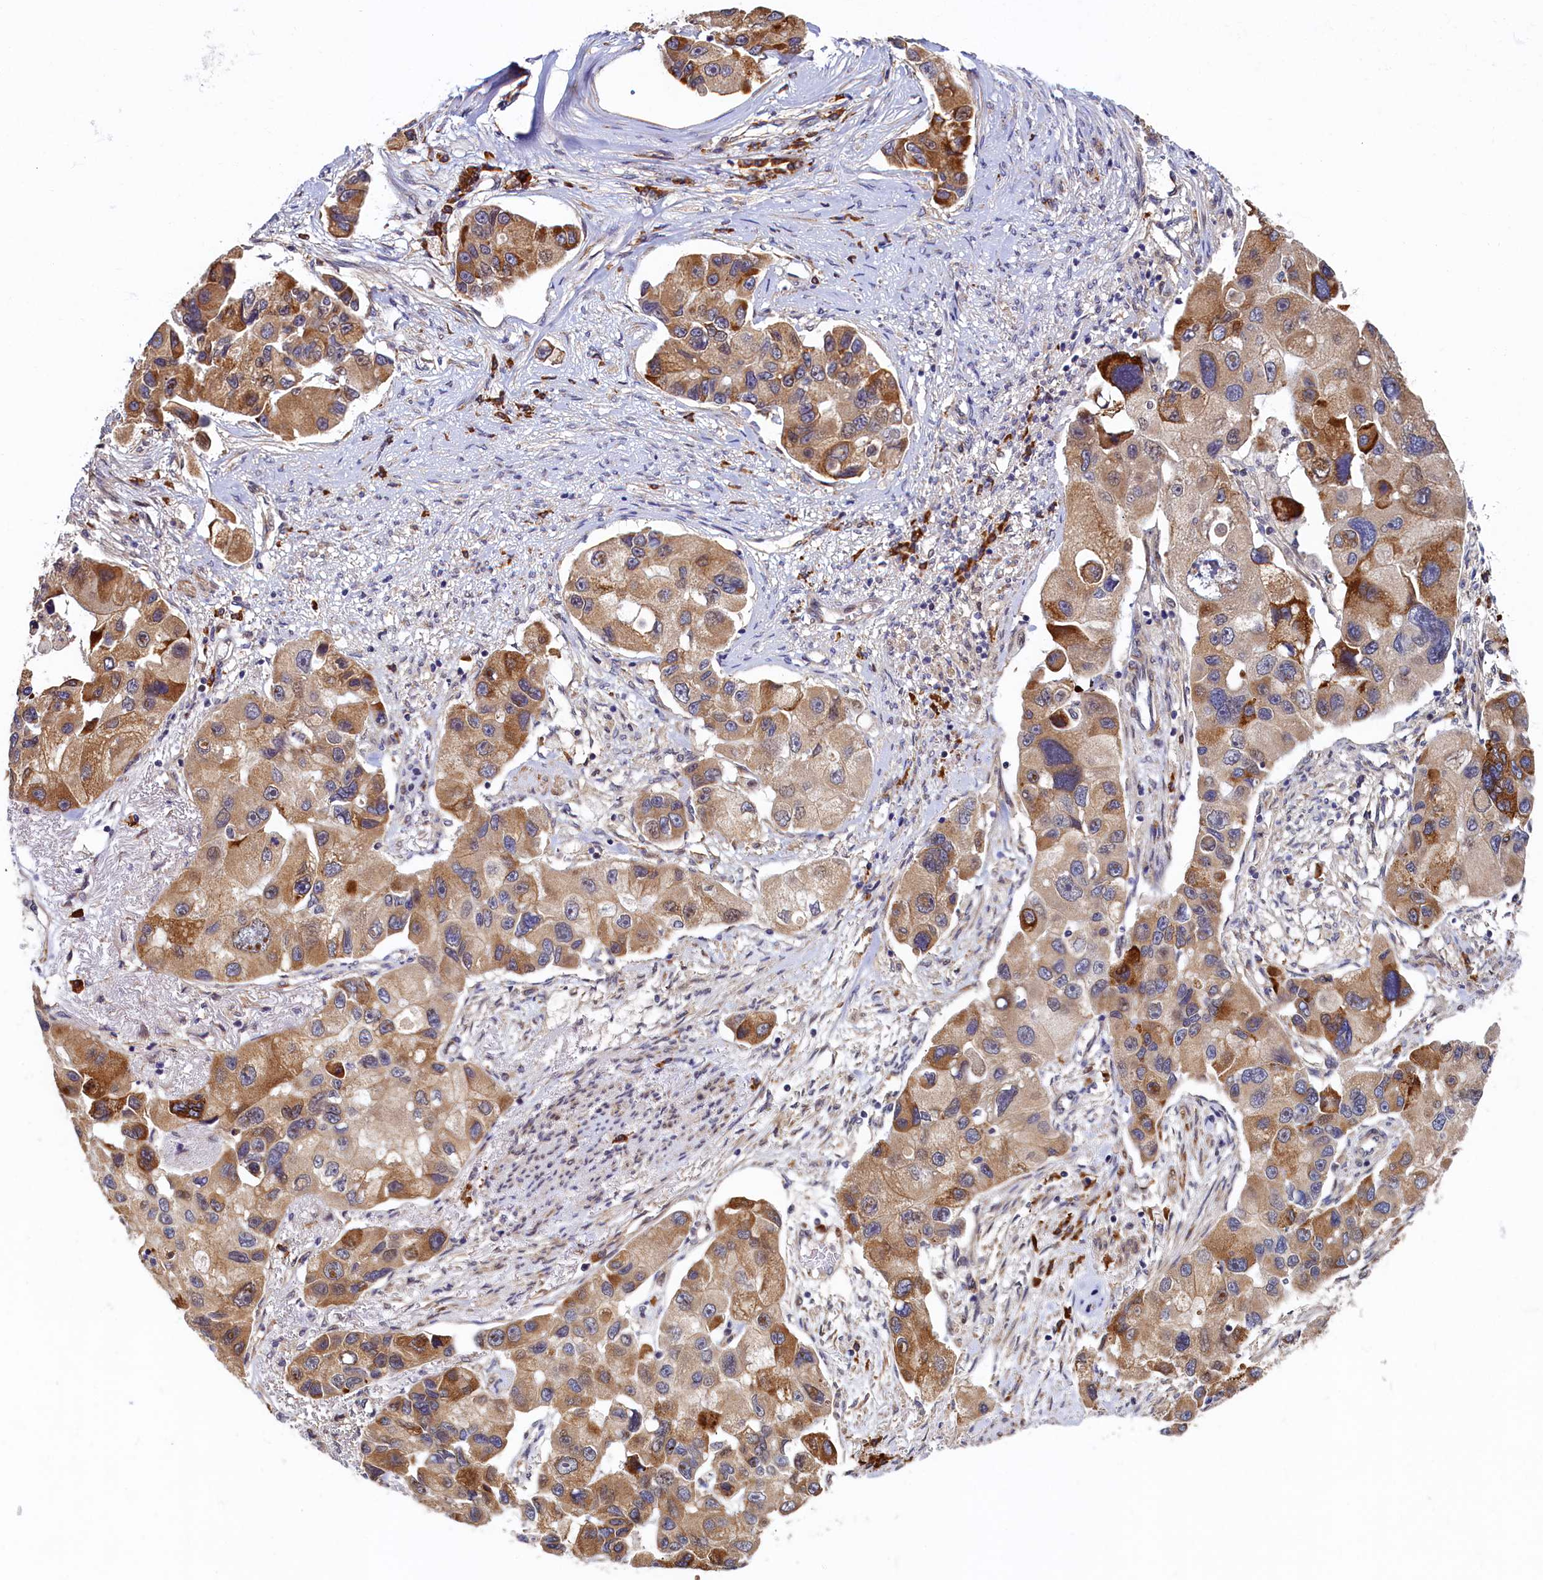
{"staining": {"intensity": "moderate", "quantity": ">75%", "location": "cytoplasmic/membranous"}, "tissue": "lung cancer", "cell_type": "Tumor cells", "image_type": "cancer", "snomed": [{"axis": "morphology", "description": "Adenocarcinoma, NOS"}, {"axis": "topography", "description": "Lung"}], "caption": "Protein expression analysis of lung adenocarcinoma displays moderate cytoplasmic/membranous positivity in approximately >75% of tumor cells. Using DAB (brown) and hematoxylin (blue) stains, captured at high magnification using brightfield microscopy.", "gene": "SLC16A14", "patient": {"sex": "female", "age": 54}}